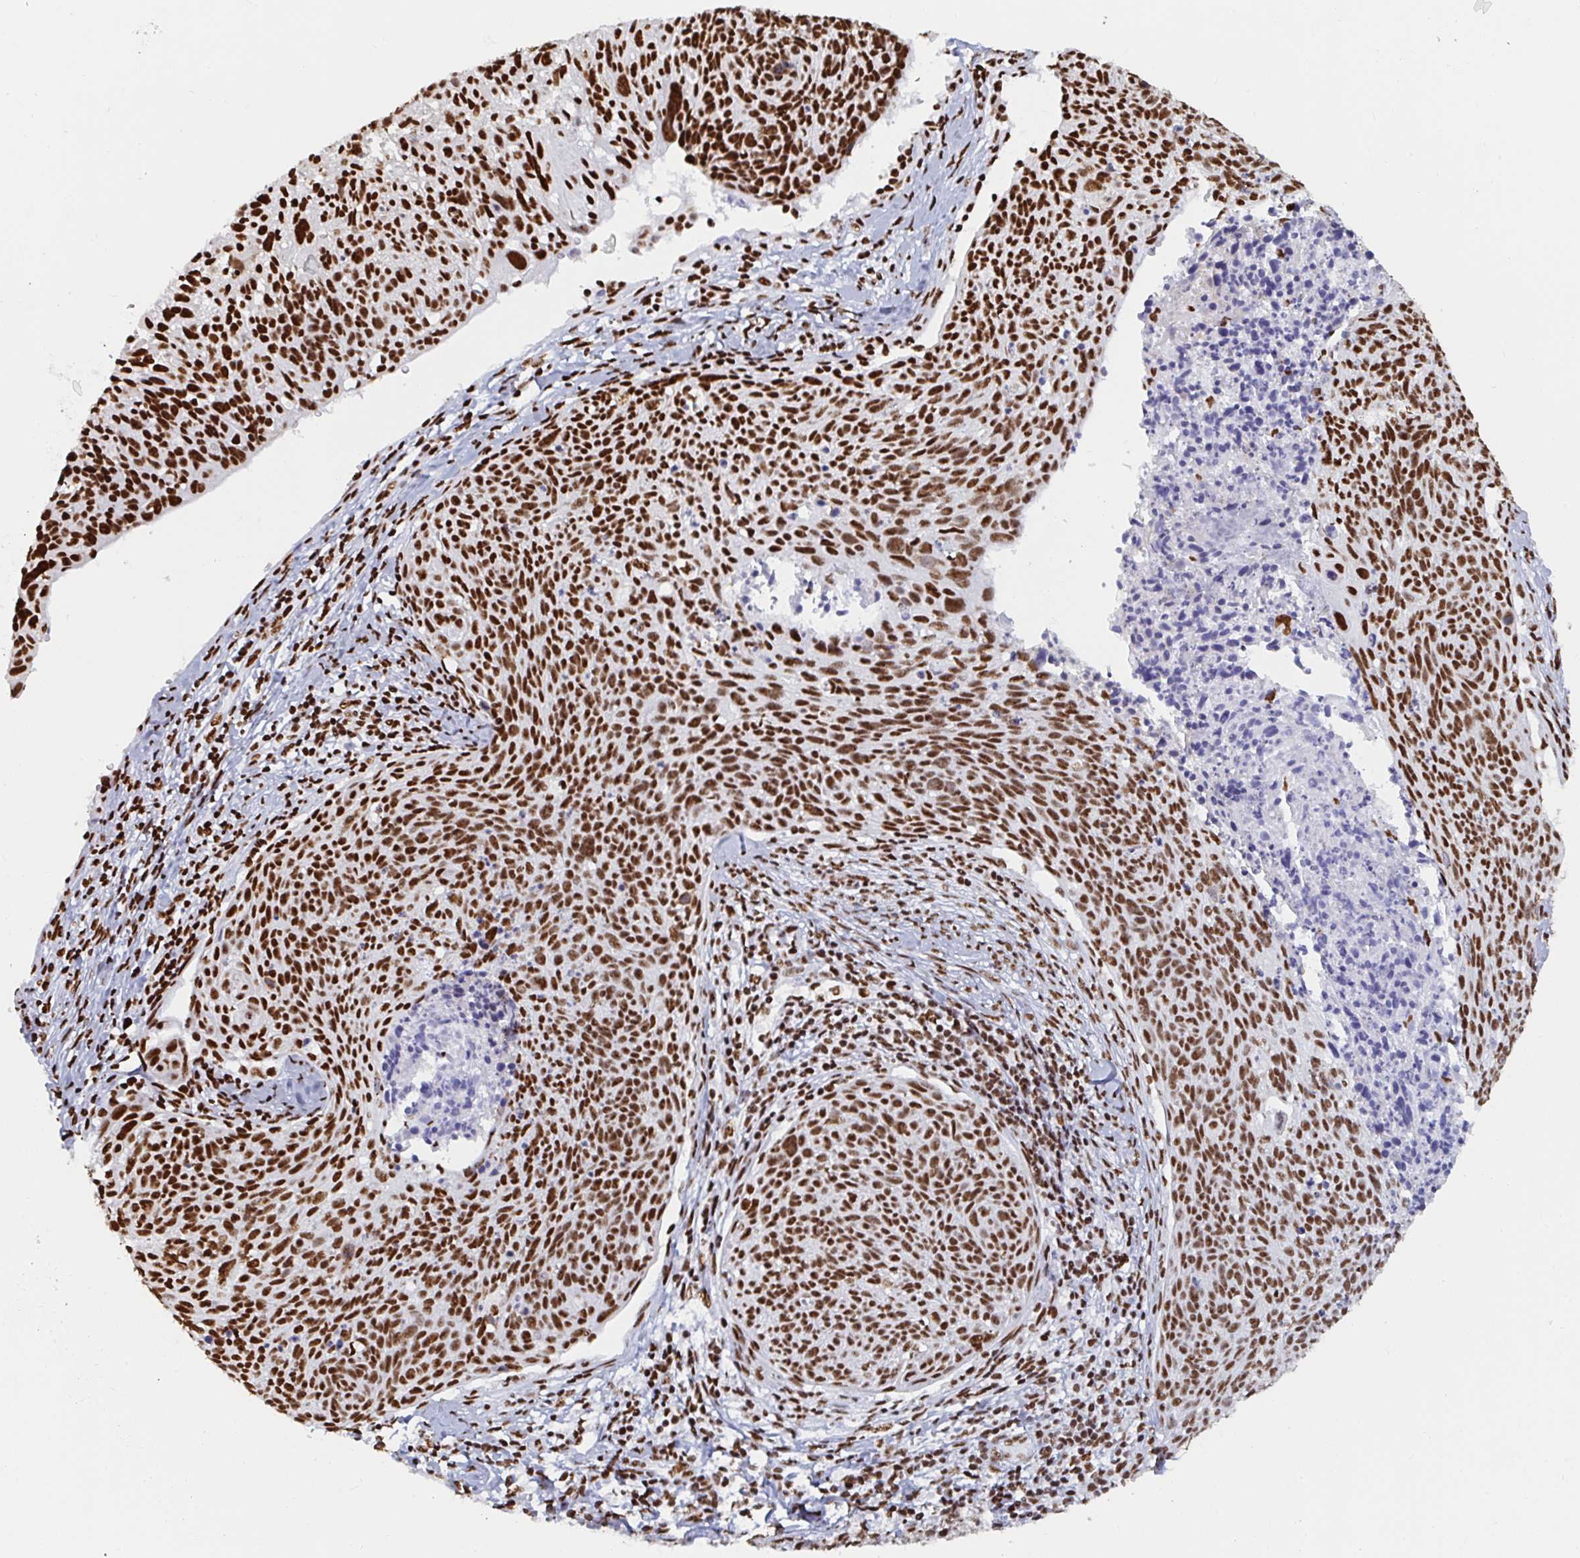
{"staining": {"intensity": "strong", "quantity": ">75%", "location": "nuclear"}, "tissue": "cervical cancer", "cell_type": "Tumor cells", "image_type": "cancer", "snomed": [{"axis": "morphology", "description": "Squamous cell carcinoma, NOS"}, {"axis": "topography", "description": "Cervix"}], "caption": "Protein staining of squamous cell carcinoma (cervical) tissue reveals strong nuclear staining in about >75% of tumor cells. The staining is performed using DAB brown chromogen to label protein expression. The nuclei are counter-stained blue using hematoxylin.", "gene": "EWSR1", "patient": {"sex": "female", "age": 49}}